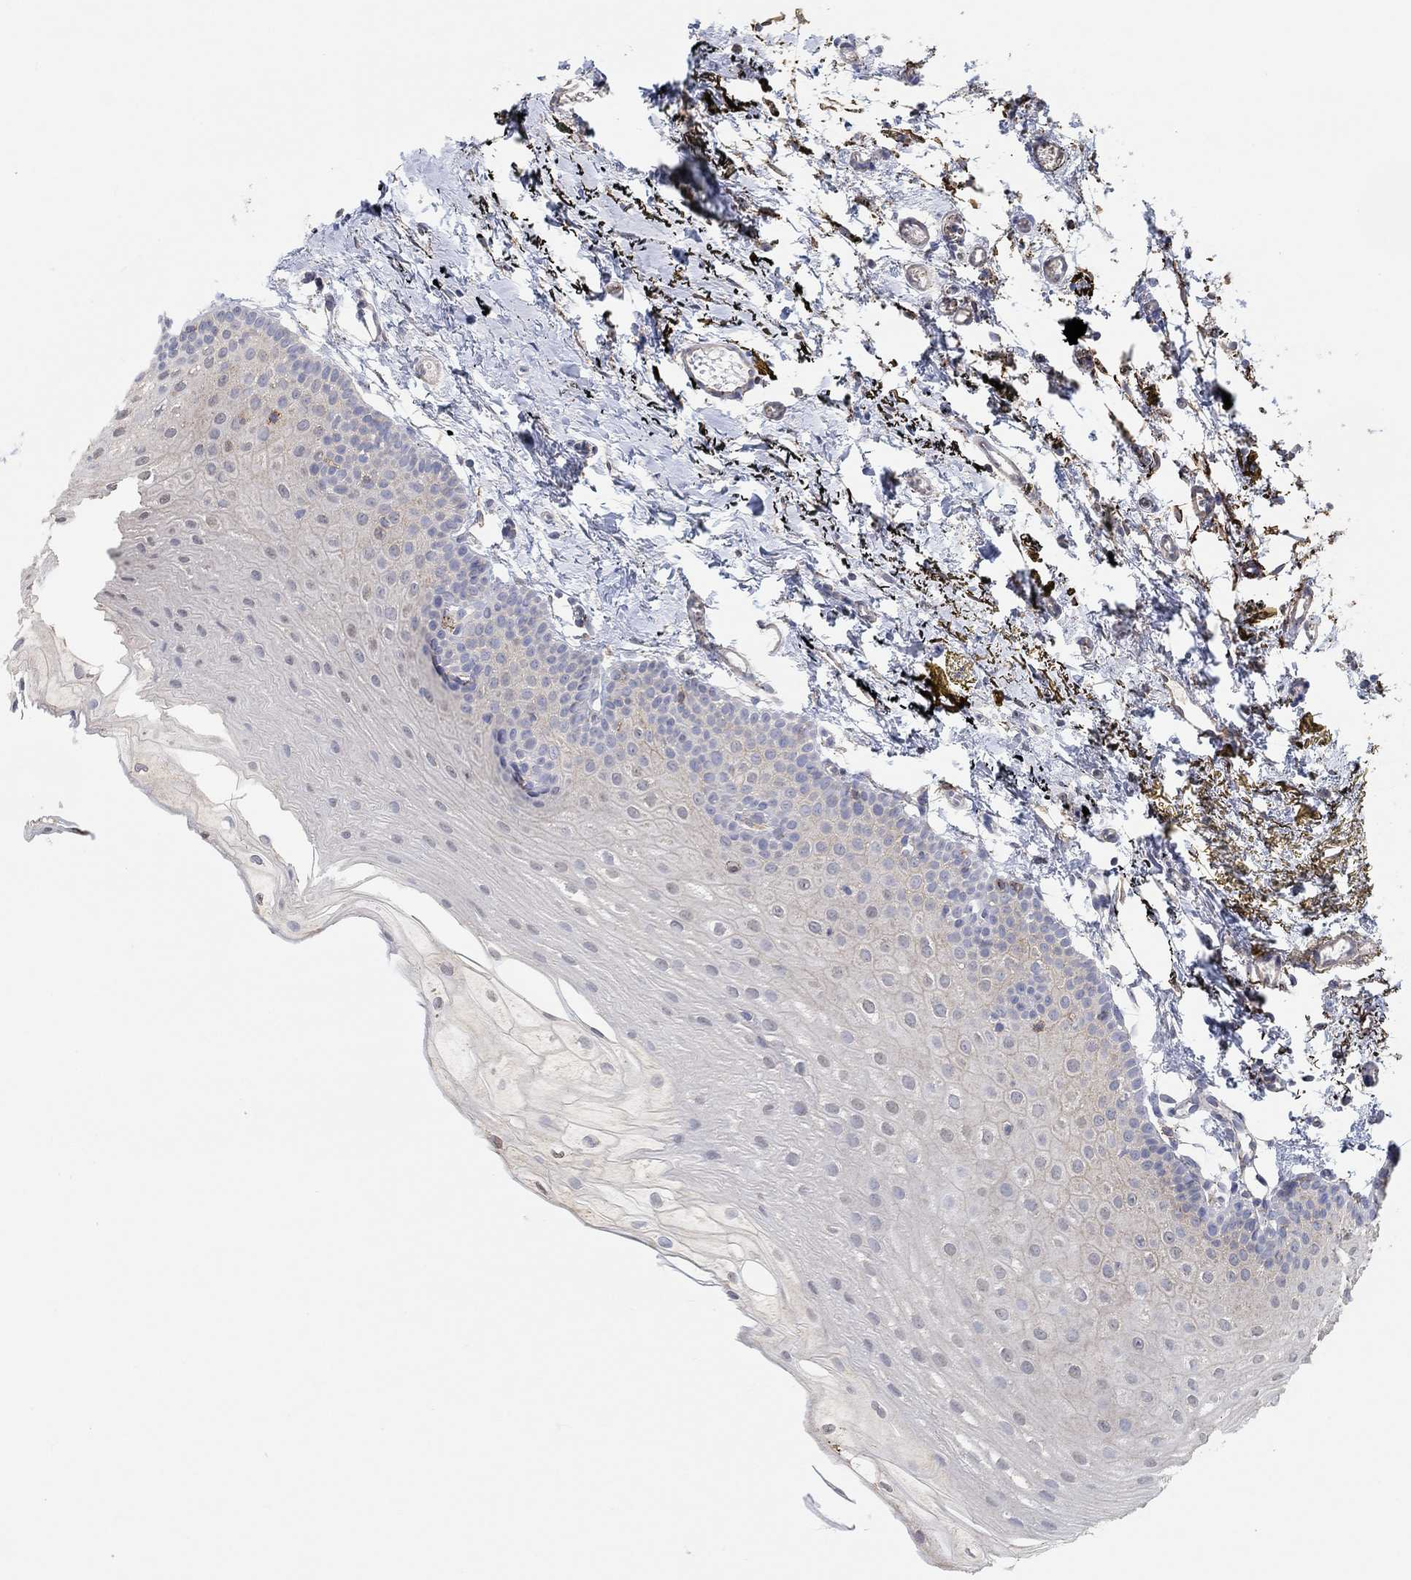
{"staining": {"intensity": "weak", "quantity": "<25%", "location": "cytoplasmic/membranous"}, "tissue": "oral mucosa", "cell_type": "Squamous epithelial cells", "image_type": "normal", "snomed": [{"axis": "morphology", "description": "Normal tissue, NOS"}, {"axis": "topography", "description": "Oral tissue"}], "caption": "Photomicrograph shows no significant protein staining in squamous epithelial cells of benign oral mucosa.", "gene": "SYT16", "patient": {"sex": "female", "age": 57}}